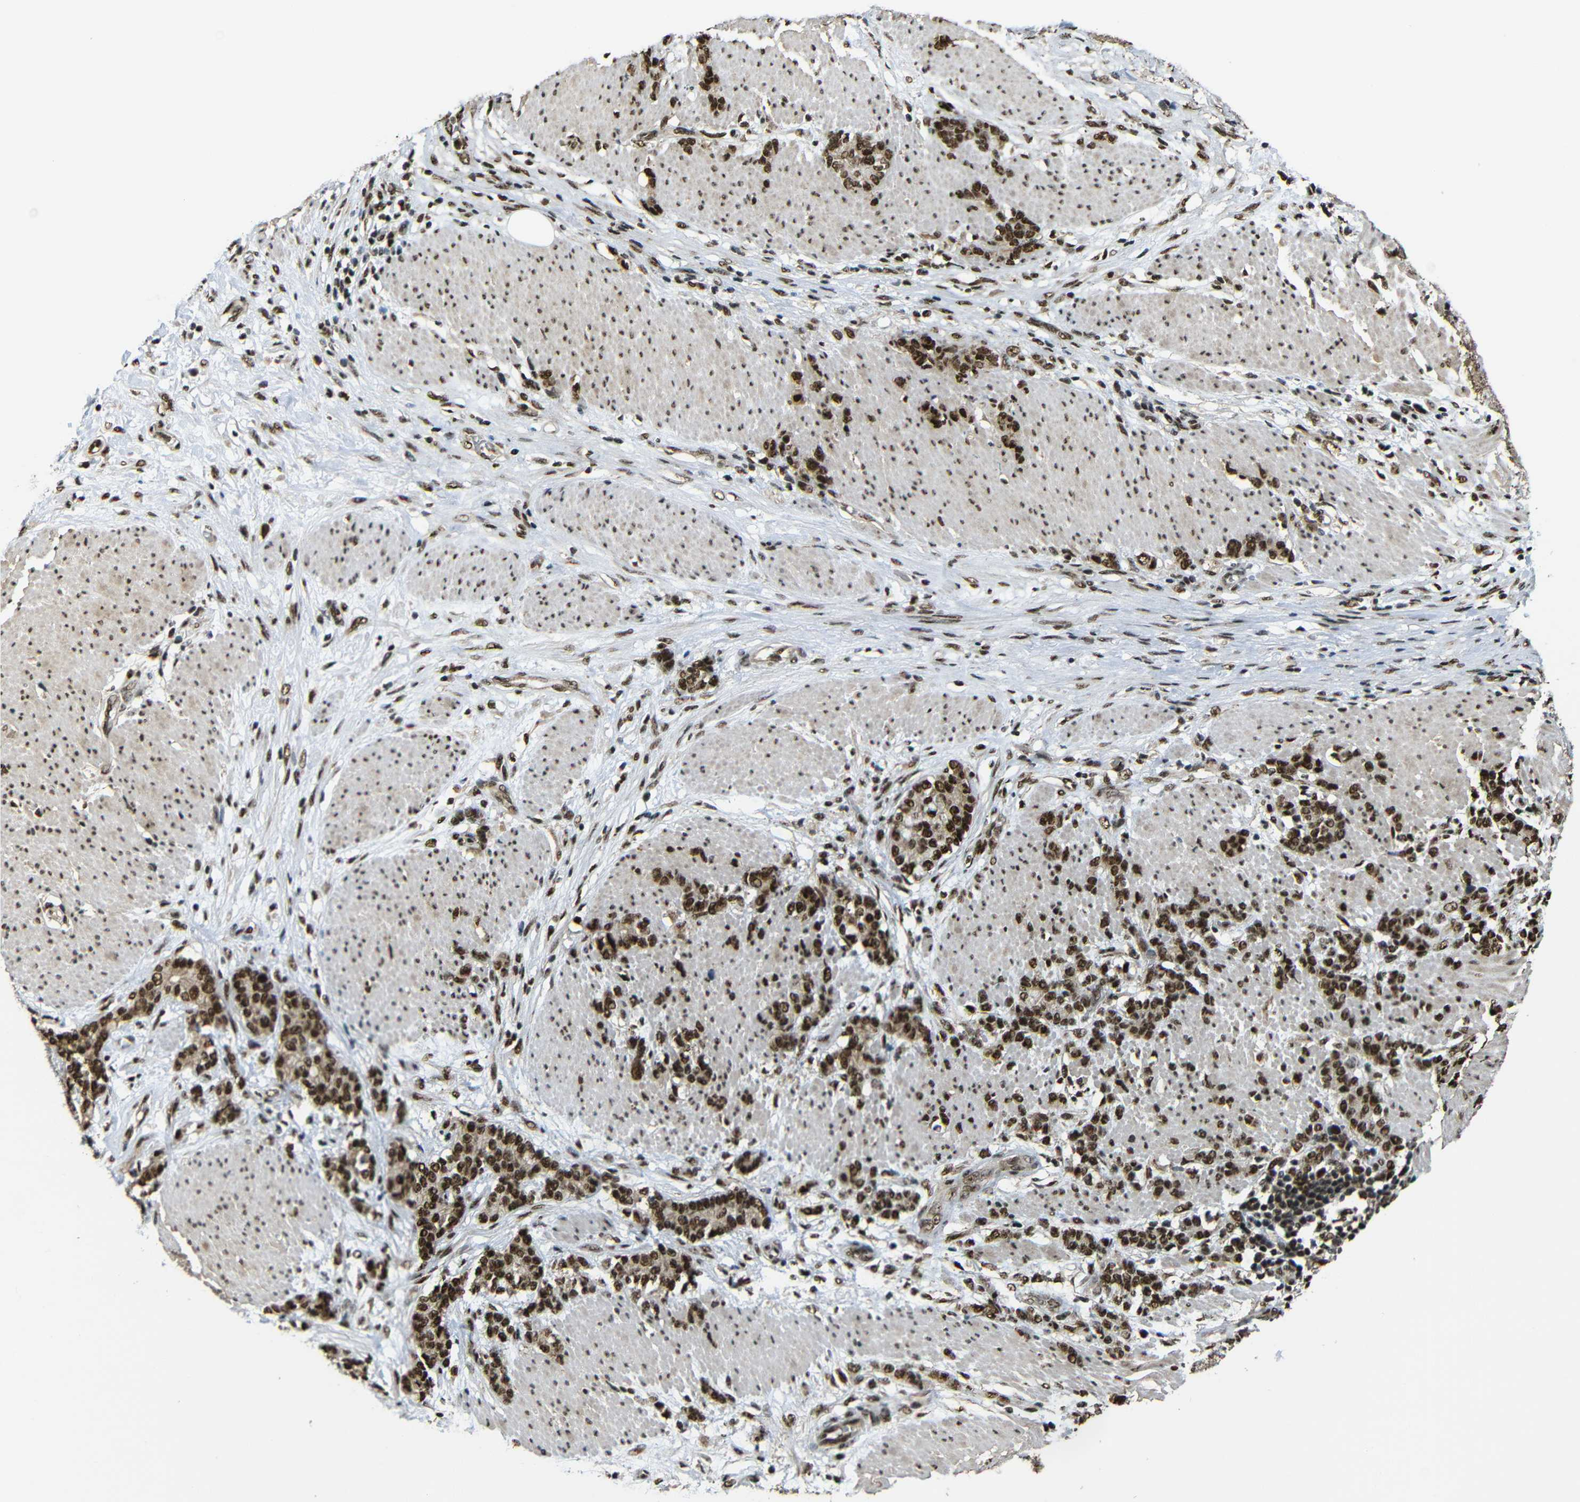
{"staining": {"intensity": "strong", "quantity": ">75%", "location": "cytoplasmic/membranous,nuclear"}, "tissue": "stomach cancer", "cell_type": "Tumor cells", "image_type": "cancer", "snomed": [{"axis": "morphology", "description": "Adenocarcinoma, NOS"}, {"axis": "topography", "description": "Stomach, lower"}], "caption": "IHC image of neoplastic tissue: stomach adenocarcinoma stained using immunohistochemistry shows high levels of strong protein expression localized specifically in the cytoplasmic/membranous and nuclear of tumor cells, appearing as a cytoplasmic/membranous and nuclear brown color.", "gene": "TCF7L2", "patient": {"sex": "male", "age": 88}}